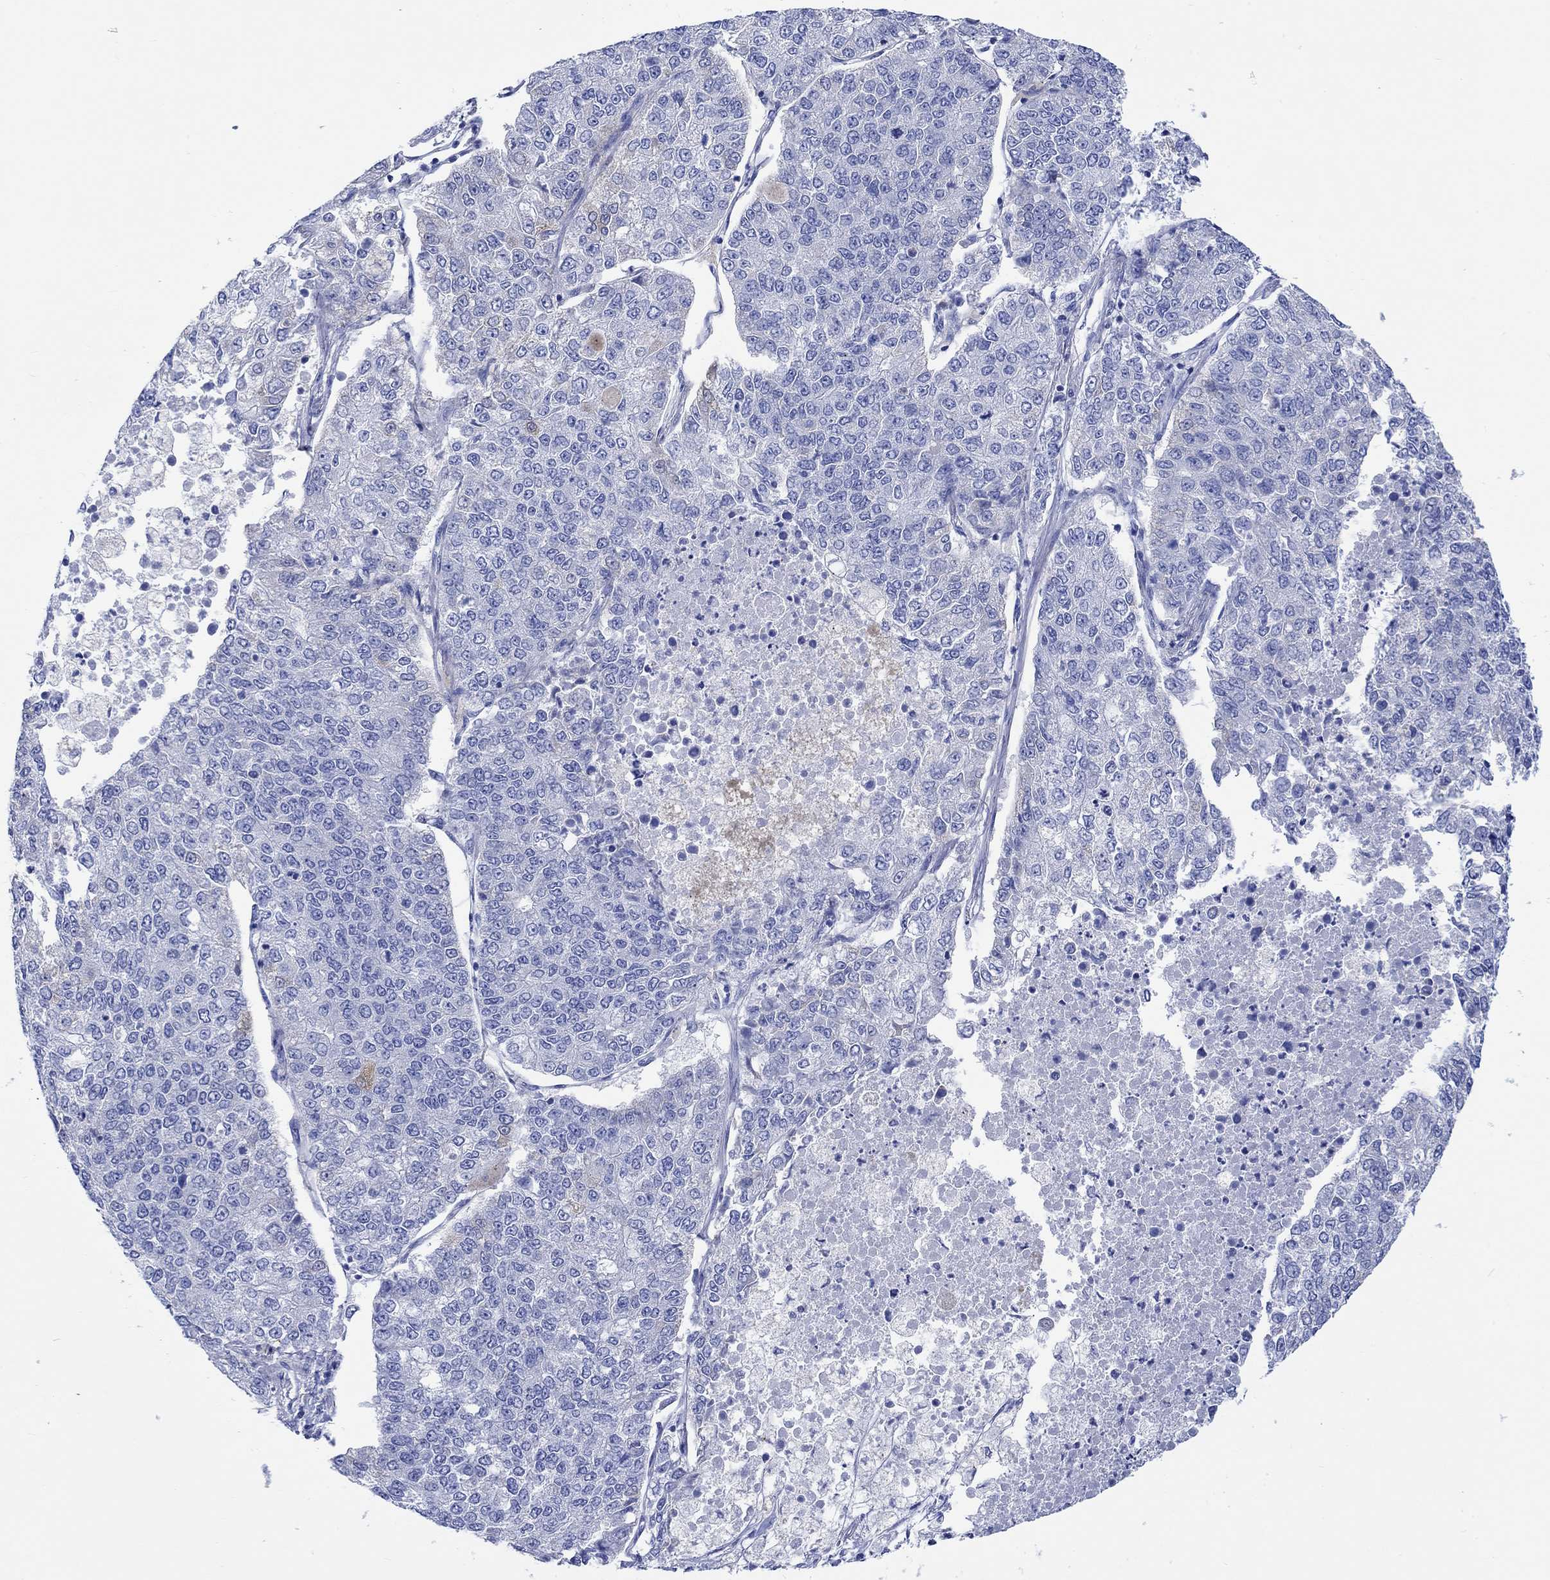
{"staining": {"intensity": "negative", "quantity": "none", "location": "none"}, "tissue": "lung cancer", "cell_type": "Tumor cells", "image_type": "cancer", "snomed": [{"axis": "morphology", "description": "Adenocarcinoma, NOS"}, {"axis": "topography", "description": "Lung"}], "caption": "Human adenocarcinoma (lung) stained for a protein using immunohistochemistry exhibits no expression in tumor cells.", "gene": "CPLX2", "patient": {"sex": "male", "age": 49}}